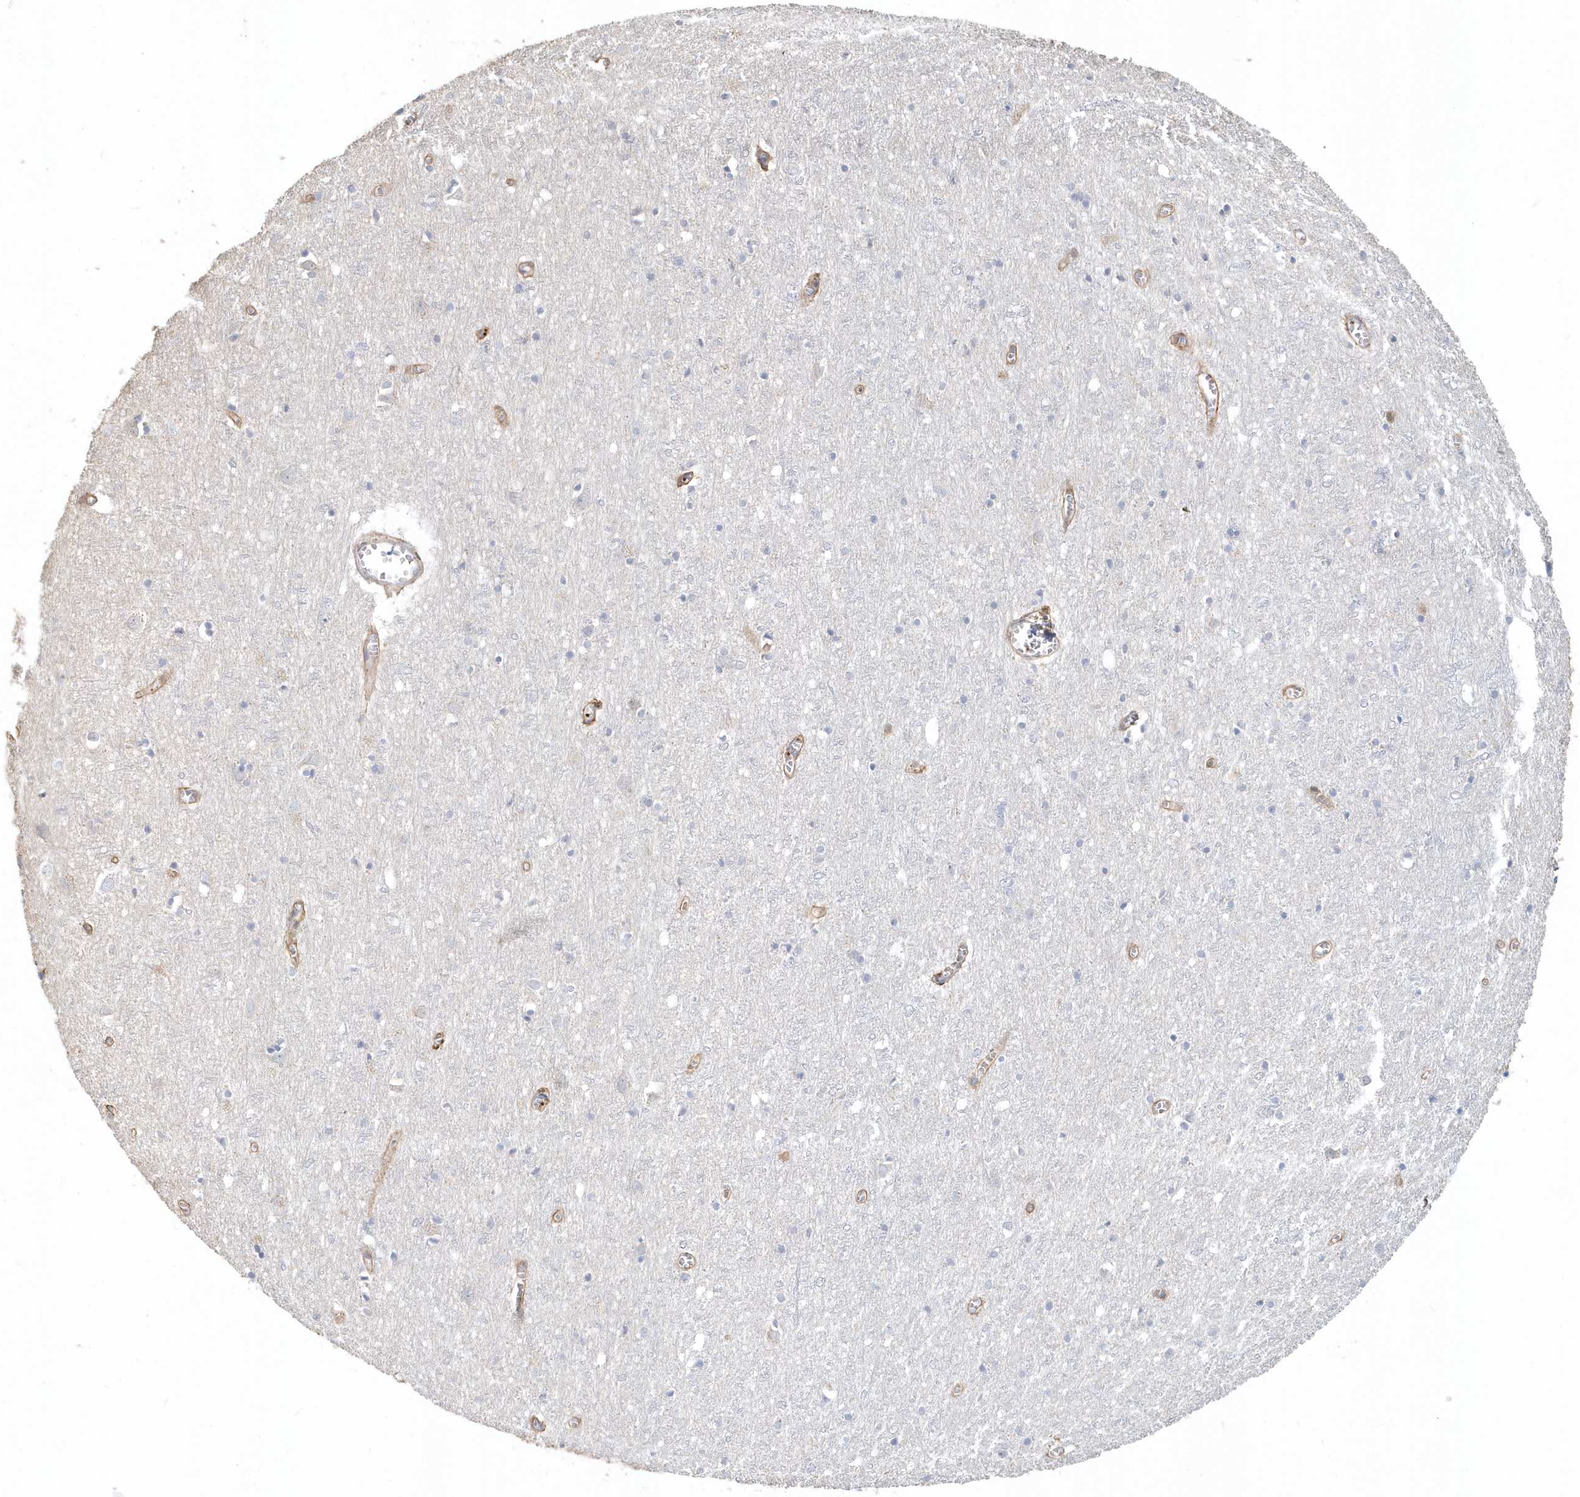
{"staining": {"intensity": "moderate", "quantity": ">75%", "location": "cytoplasmic/membranous"}, "tissue": "cerebral cortex", "cell_type": "Endothelial cells", "image_type": "normal", "snomed": [{"axis": "morphology", "description": "Normal tissue, NOS"}, {"axis": "topography", "description": "Cerebral cortex"}], "caption": "A photomicrograph of cerebral cortex stained for a protein demonstrates moderate cytoplasmic/membranous brown staining in endothelial cells.", "gene": "MMRN1", "patient": {"sex": "female", "age": 64}}